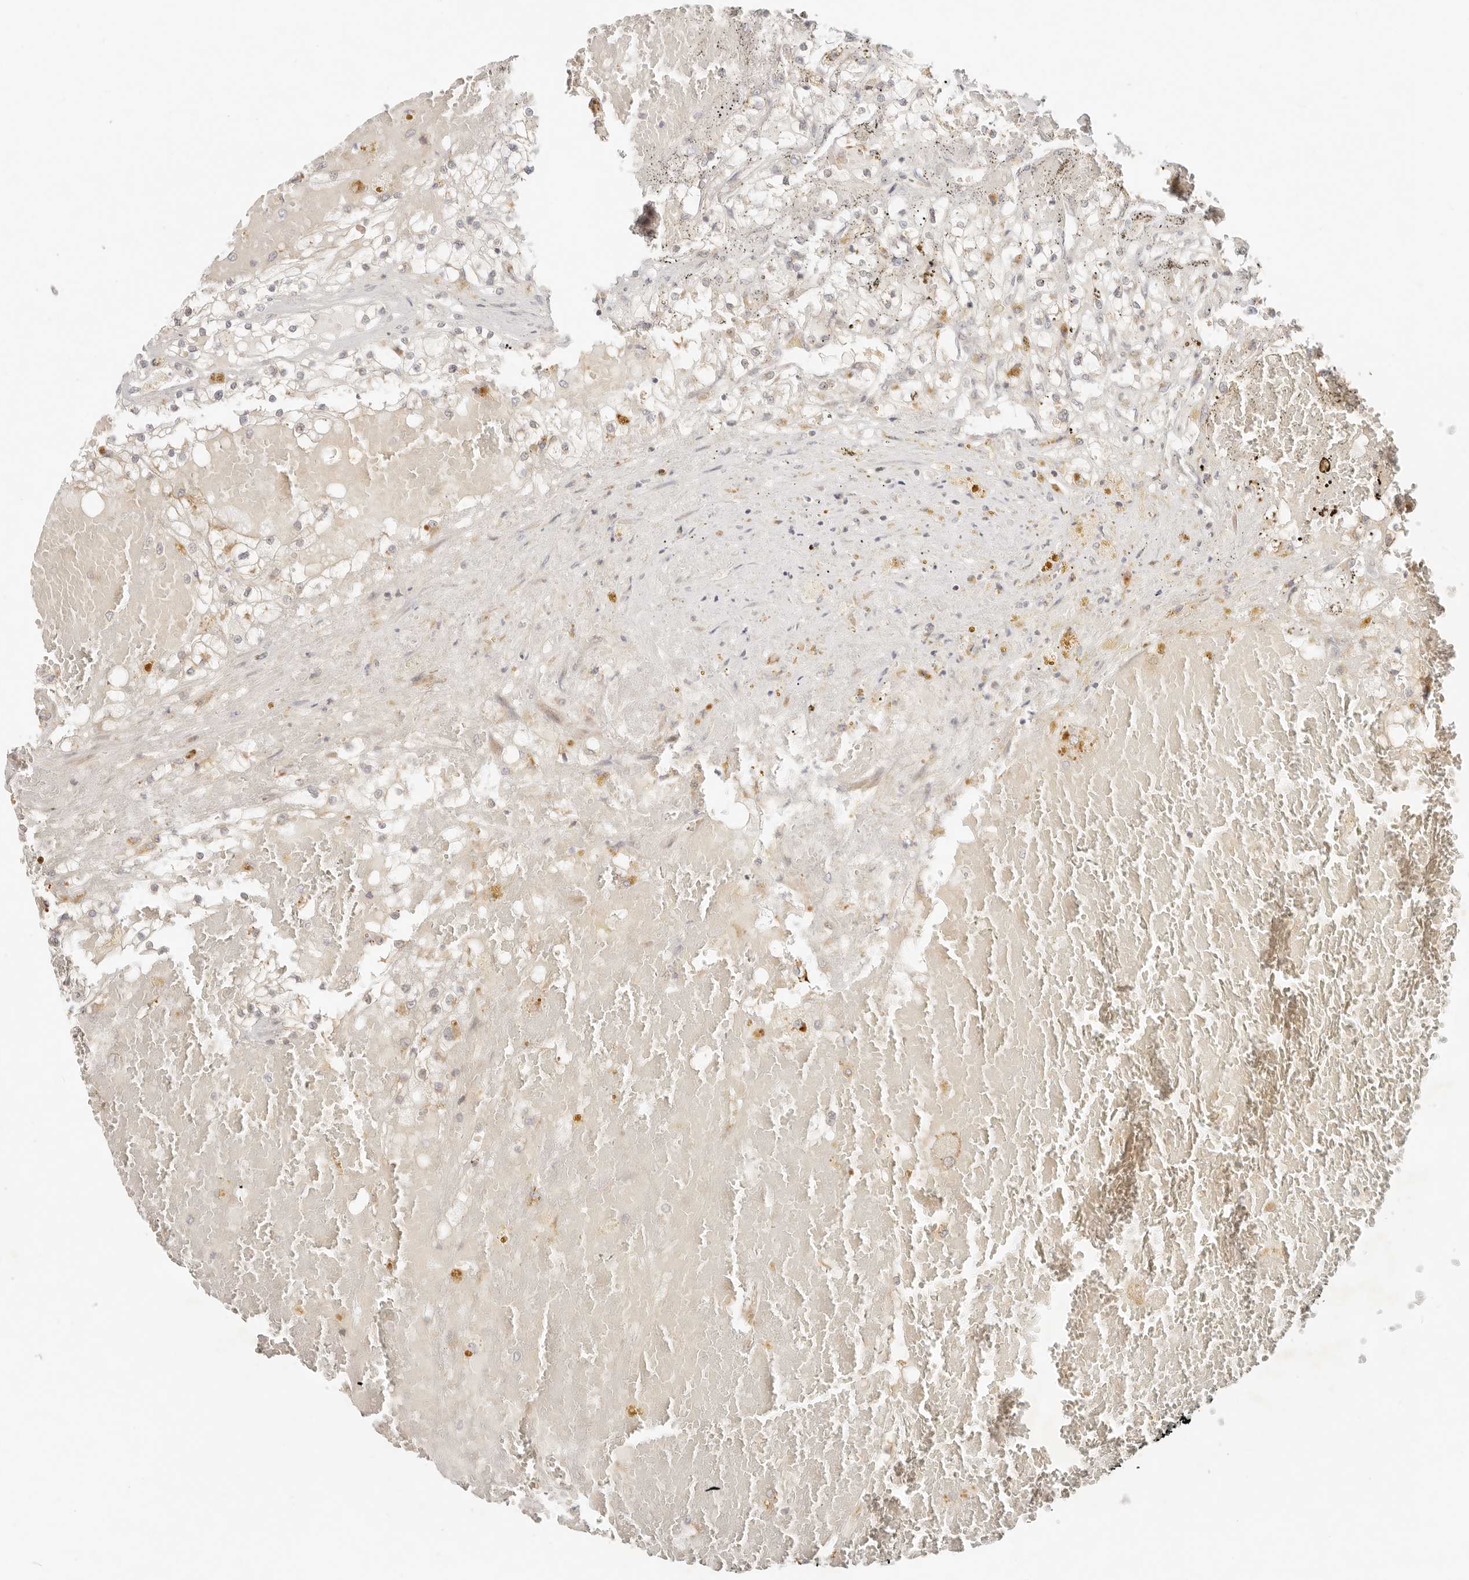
{"staining": {"intensity": "negative", "quantity": "none", "location": "none"}, "tissue": "renal cancer", "cell_type": "Tumor cells", "image_type": "cancer", "snomed": [{"axis": "morphology", "description": "Normal tissue, NOS"}, {"axis": "morphology", "description": "Adenocarcinoma, NOS"}, {"axis": "topography", "description": "Kidney"}], "caption": "Tumor cells show no significant protein staining in renal cancer.", "gene": "INTS11", "patient": {"sex": "male", "age": 68}}